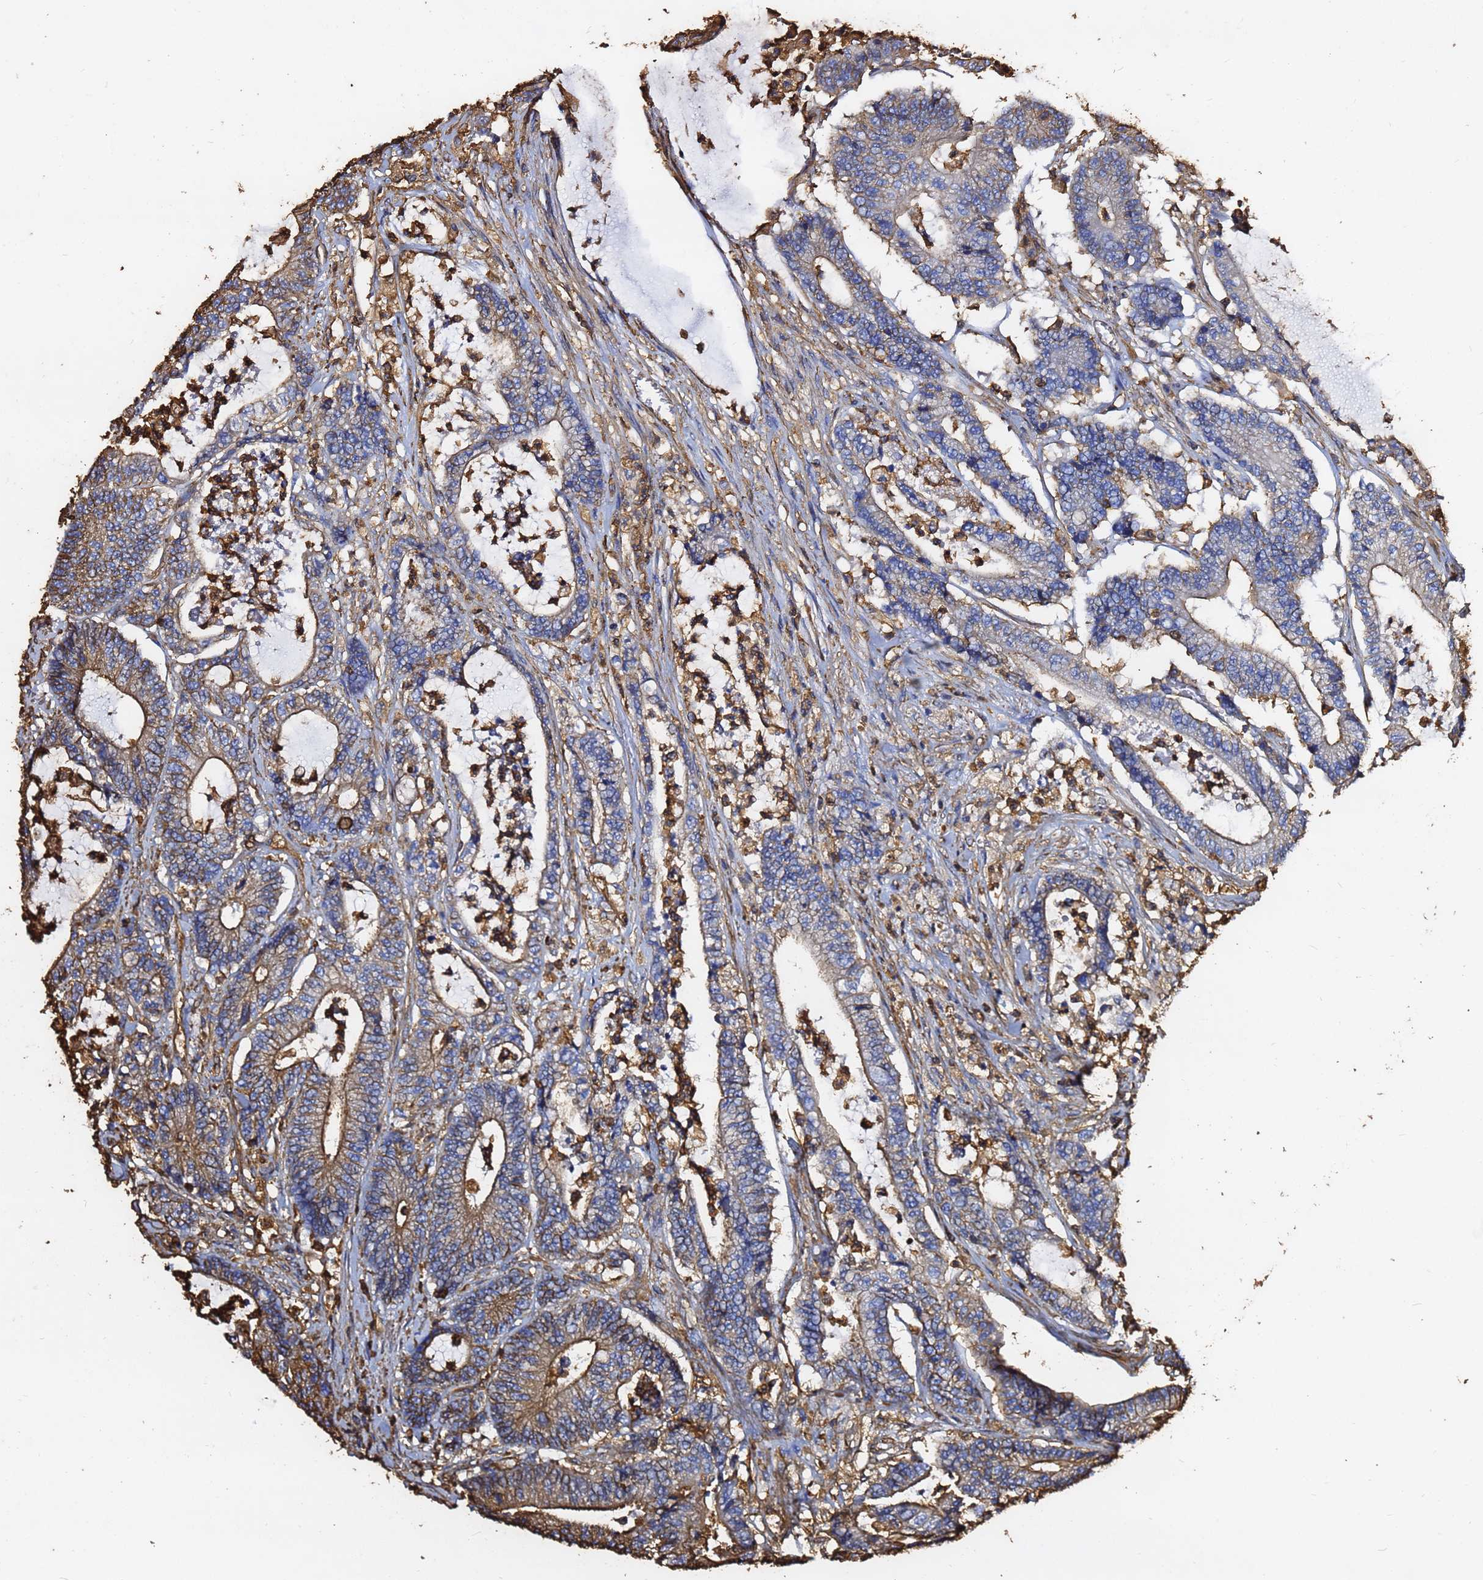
{"staining": {"intensity": "moderate", "quantity": "25%-75%", "location": "cytoplasmic/membranous"}, "tissue": "colorectal cancer", "cell_type": "Tumor cells", "image_type": "cancer", "snomed": [{"axis": "morphology", "description": "Adenocarcinoma, NOS"}, {"axis": "topography", "description": "Colon"}], "caption": "Colorectal adenocarcinoma stained for a protein reveals moderate cytoplasmic/membranous positivity in tumor cells.", "gene": "ACTB", "patient": {"sex": "female", "age": 84}}